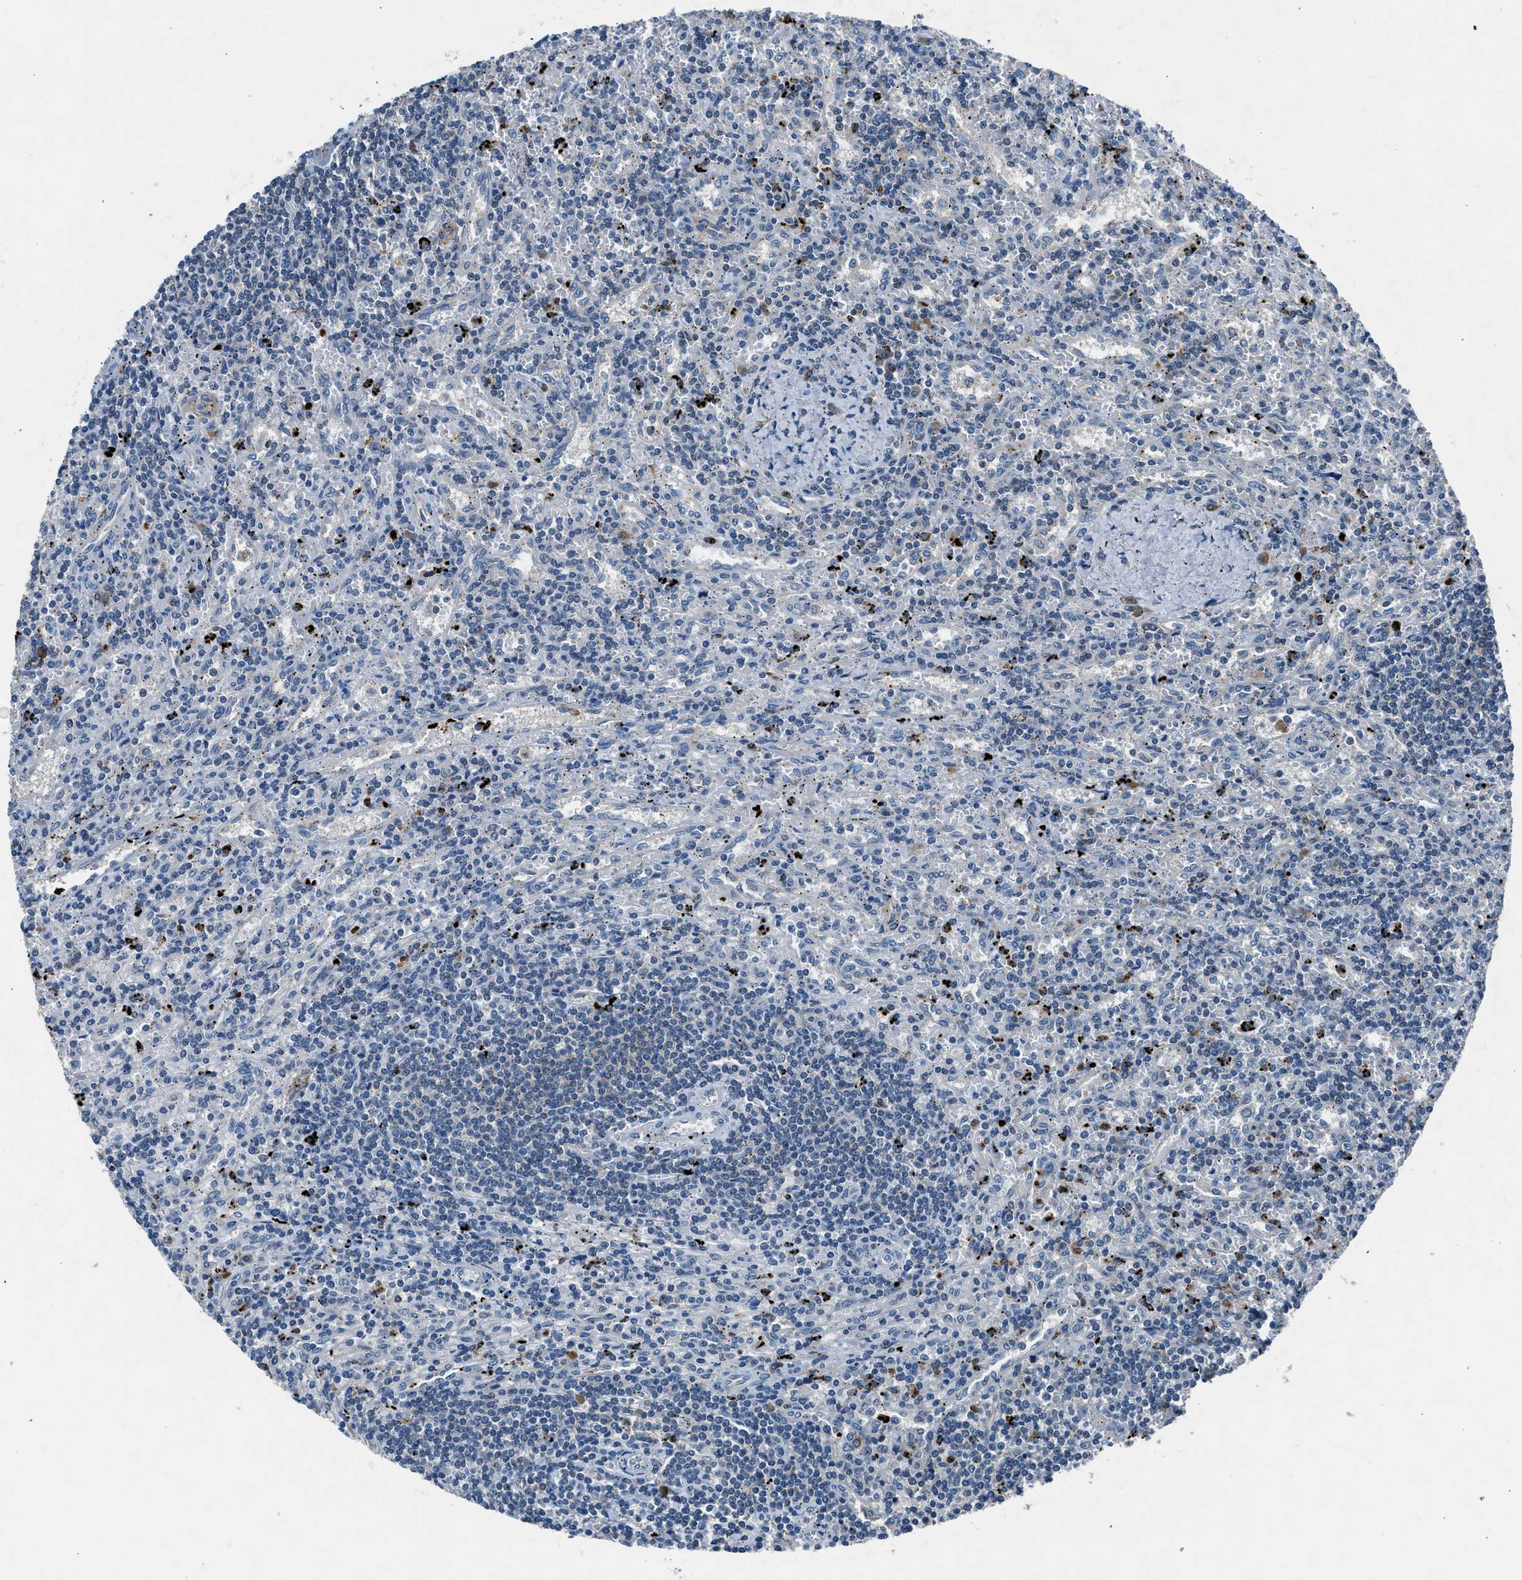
{"staining": {"intensity": "negative", "quantity": "none", "location": "none"}, "tissue": "lymphoma", "cell_type": "Tumor cells", "image_type": "cancer", "snomed": [{"axis": "morphology", "description": "Malignant lymphoma, non-Hodgkin's type, Low grade"}, {"axis": "topography", "description": "Spleen"}], "caption": "Immunohistochemistry image of malignant lymphoma, non-Hodgkin's type (low-grade) stained for a protein (brown), which shows no expression in tumor cells.", "gene": "BMP1", "patient": {"sex": "male", "age": 76}}